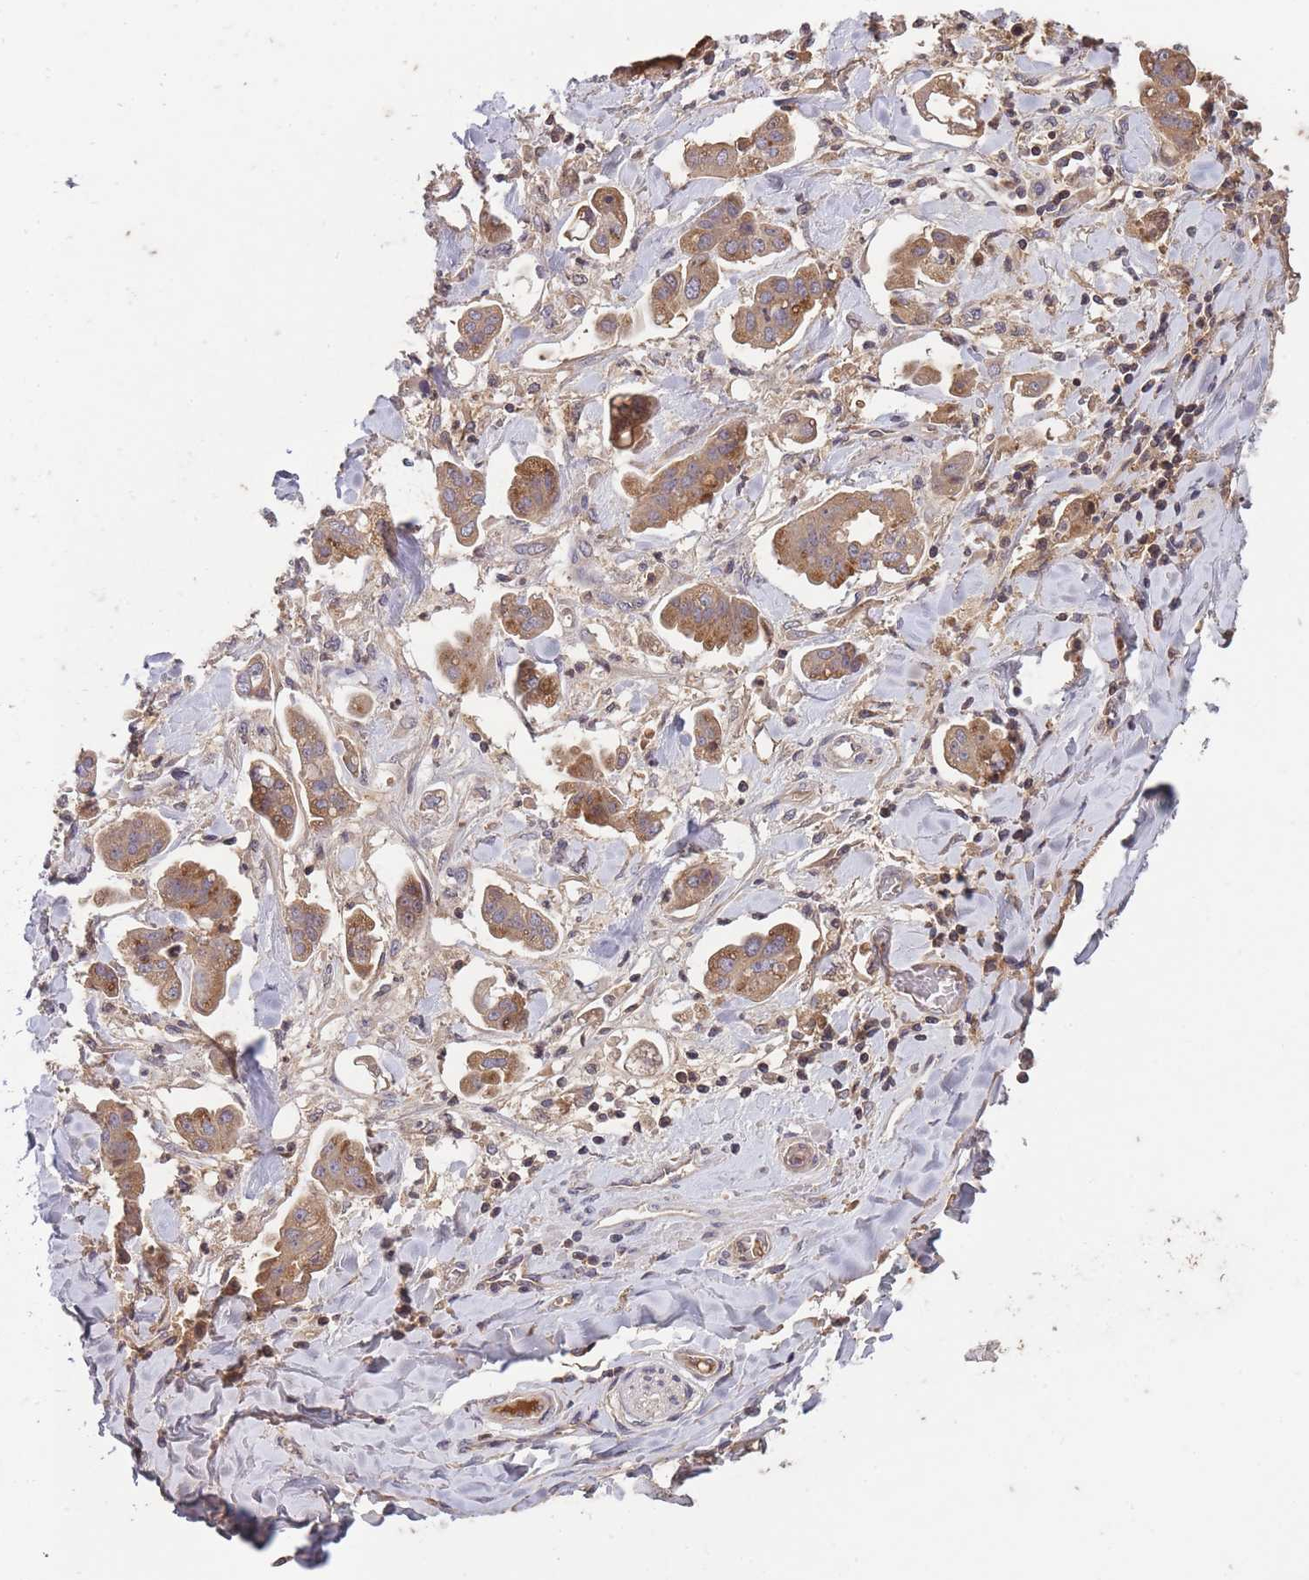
{"staining": {"intensity": "moderate", "quantity": ">75%", "location": "cytoplasmic/membranous"}, "tissue": "stomach cancer", "cell_type": "Tumor cells", "image_type": "cancer", "snomed": [{"axis": "morphology", "description": "Adenocarcinoma, NOS"}, {"axis": "topography", "description": "Stomach"}], "caption": "Moderate cytoplasmic/membranous protein expression is appreciated in about >75% of tumor cells in adenocarcinoma (stomach).", "gene": "RALGDS", "patient": {"sex": "male", "age": 62}}